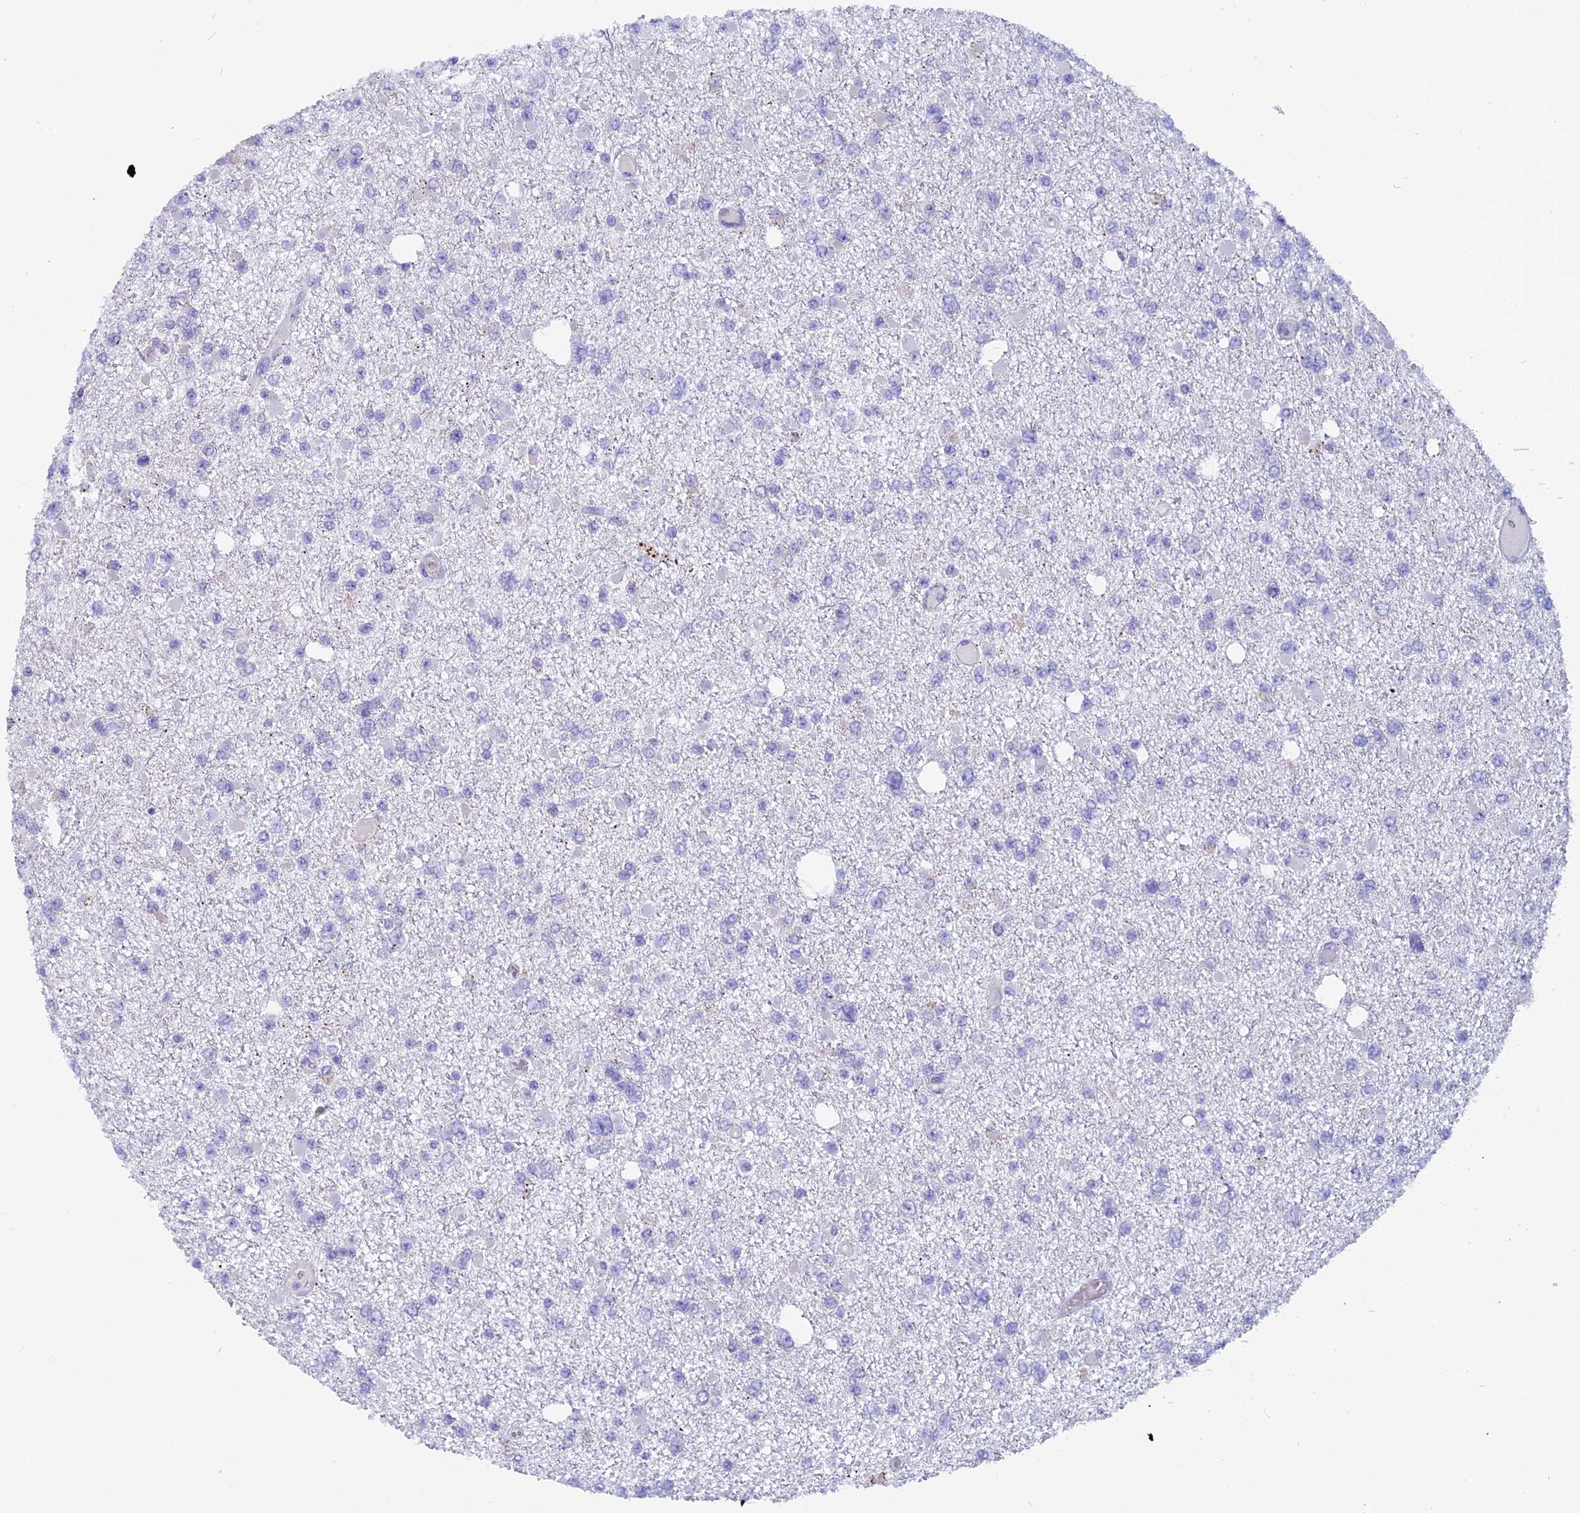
{"staining": {"intensity": "negative", "quantity": "none", "location": "none"}, "tissue": "glioma", "cell_type": "Tumor cells", "image_type": "cancer", "snomed": [{"axis": "morphology", "description": "Glioma, malignant, Low grade"}, {"axis": "topography", "description": "Brain"}], "caption": "Immunohistochemical staining of human glioma demonstrates no significant positivity in tumor cells. (Brightfield microscopy of DAB (3,3'-diaminobenzidine) IHC at high magnification).", "gene": "ZNF563", "patient": {"sex": "female", "age": 22}}